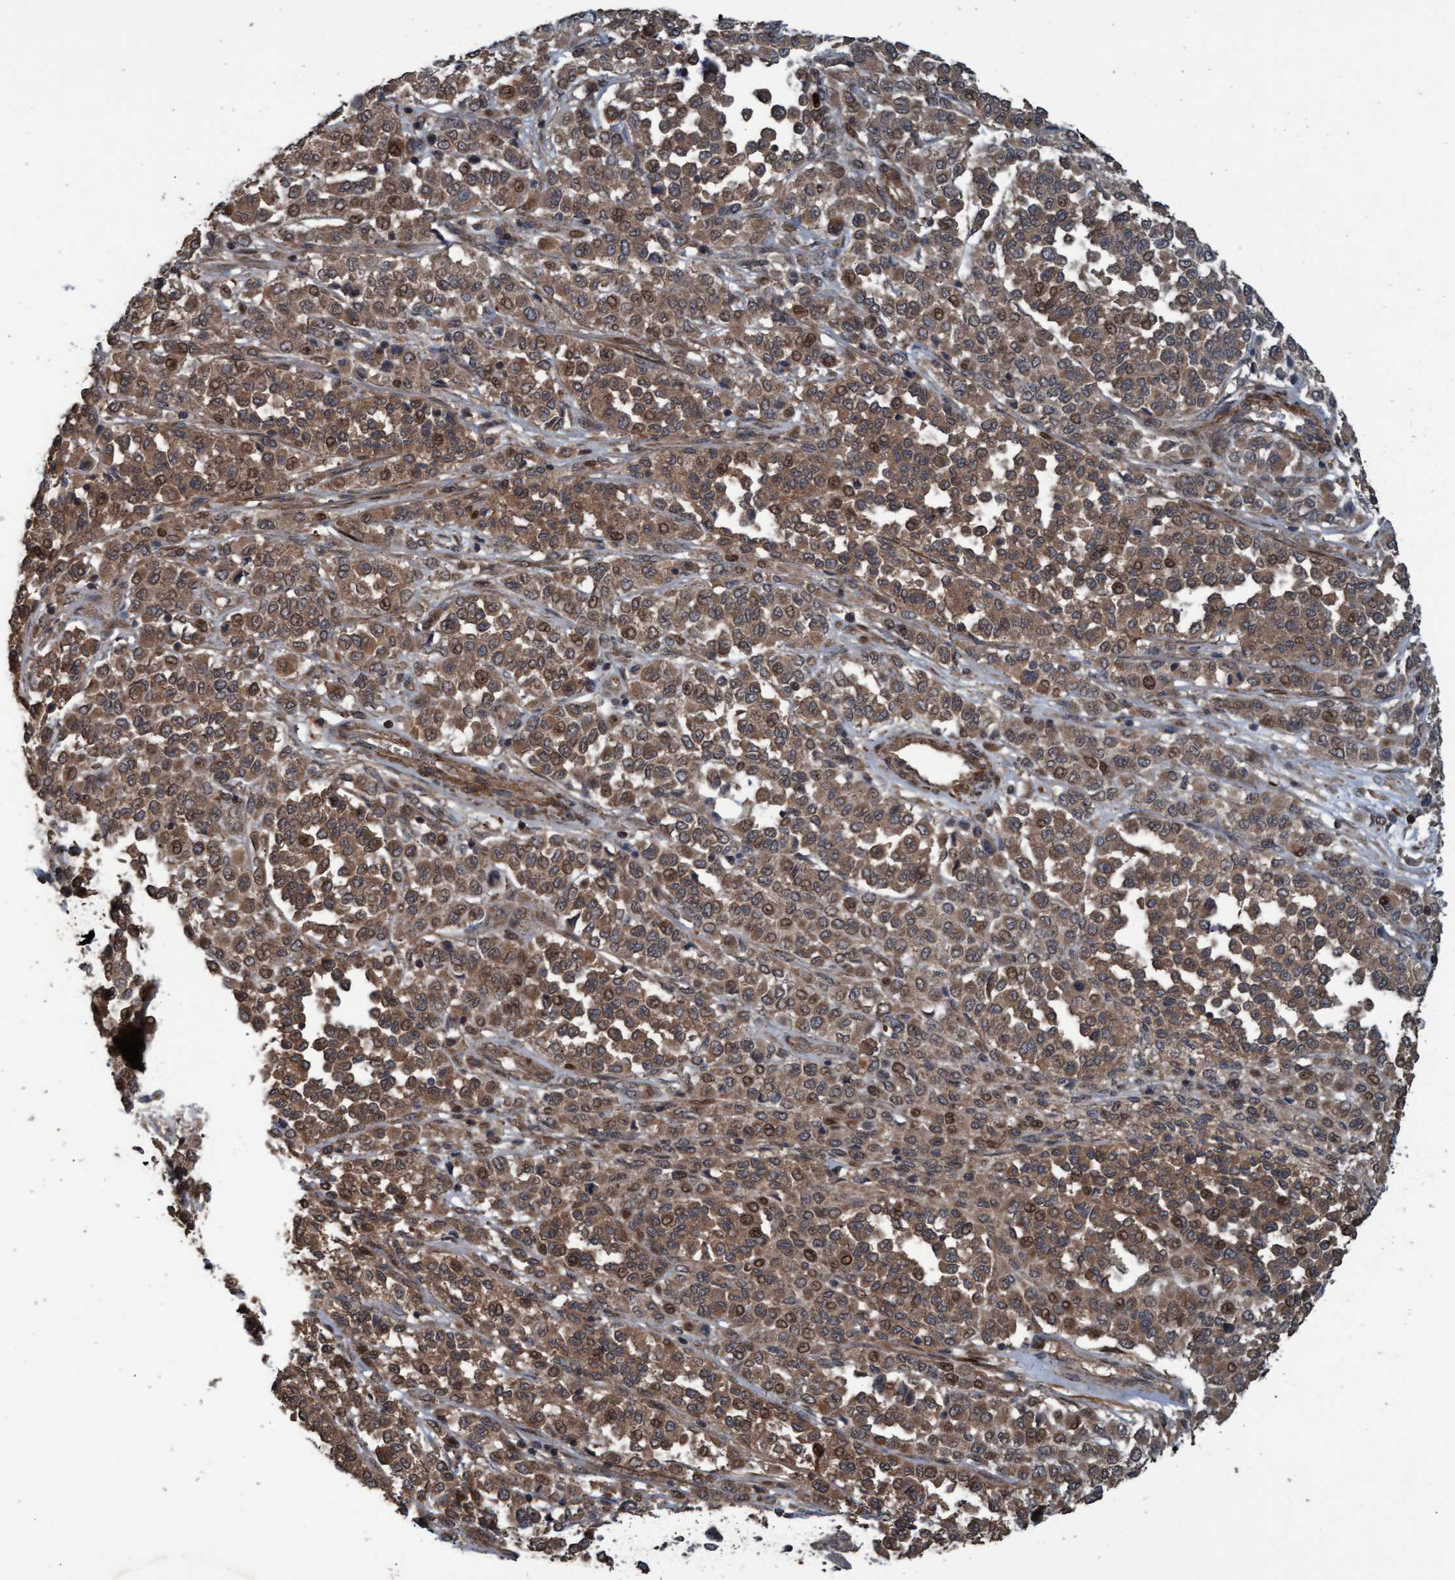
{"staining": {"intensity": "moderate", "quantity": ">75%", "location": "cytoplasmic/membranous"}, "tissue": "melanoma", "cell_type": "Tumor cells", "image_type": "cancer", "snomed": [{"axis": "morphology", "description": "Malignant melanoma, Metastatic site"}, {"axis": "topography", "description": "Pancreas"}], "caption": "Protein expression analysis of melanoma displays moderate cytoplasmic/membranous staining in approximately >75% of tumor cells. Using DAB (brown) and hematoxylin (blue) stains, captured at high magnification using brightfield microscopy.", "gene": "GGT6", "patient": {"sex": "female", "age": 30}}